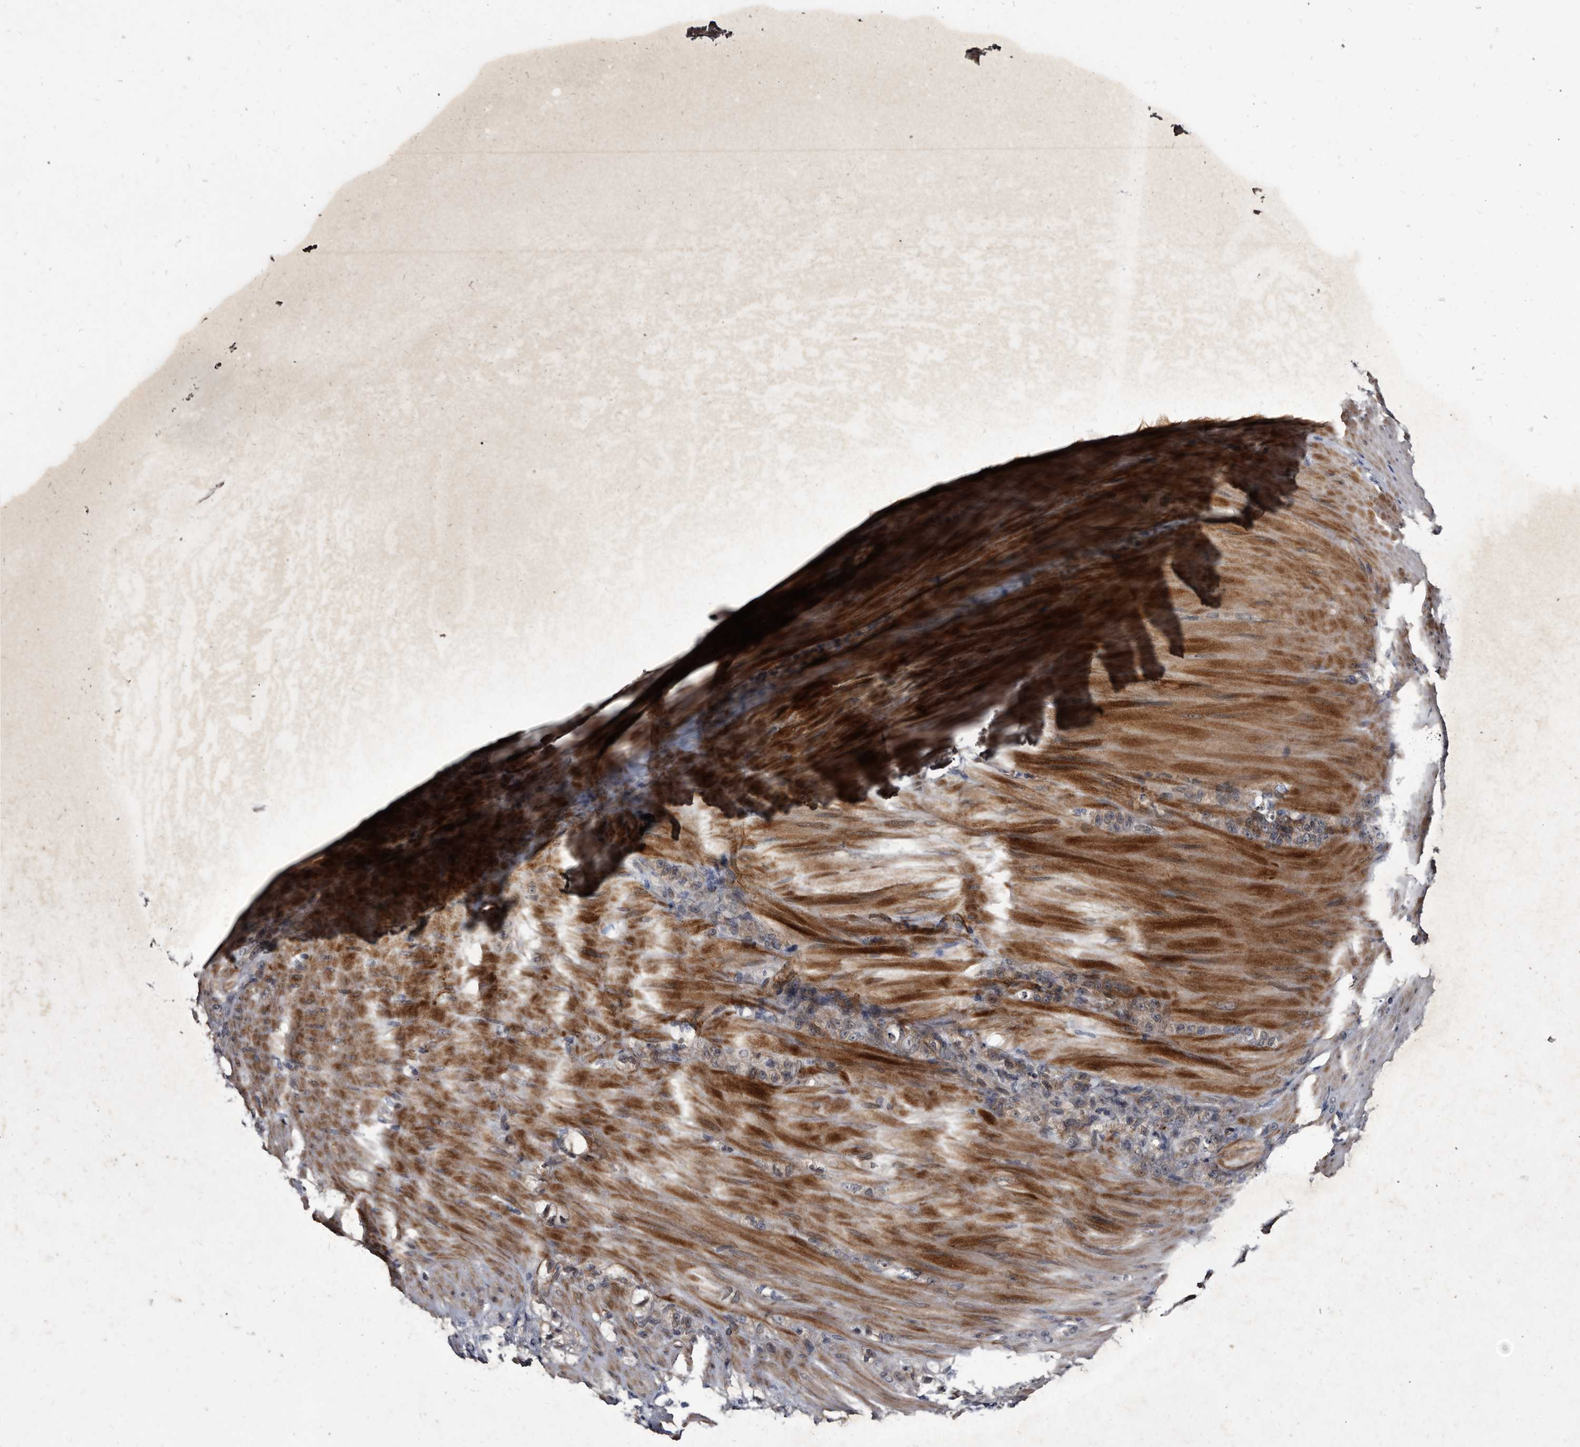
{"staining": {"intensity": "weak", "quantity": "25%-75%", "location": "cytoplasmic/membranous"}, "tissue": "stomach cancer", "cell_type": "Tumor cells", "image_type": "cancer", "snomed": [{"axis": "morphology", "description": "Normal tissue, NOS"}, {"axis": "morphology", "description": "Adenocarcinoma, NOS"}, {"axis": "topography", "description": "Stomach"}], "caption": "Tumor cells show low levels of weak cytoplasmic/membranous expression in about 25%-75% of cells in human stomach cancer. (DAB IHC with brightfield microscopy, high magnification).", "gene": "PROM1", "patient": {"sex": "male", "age": 82}}